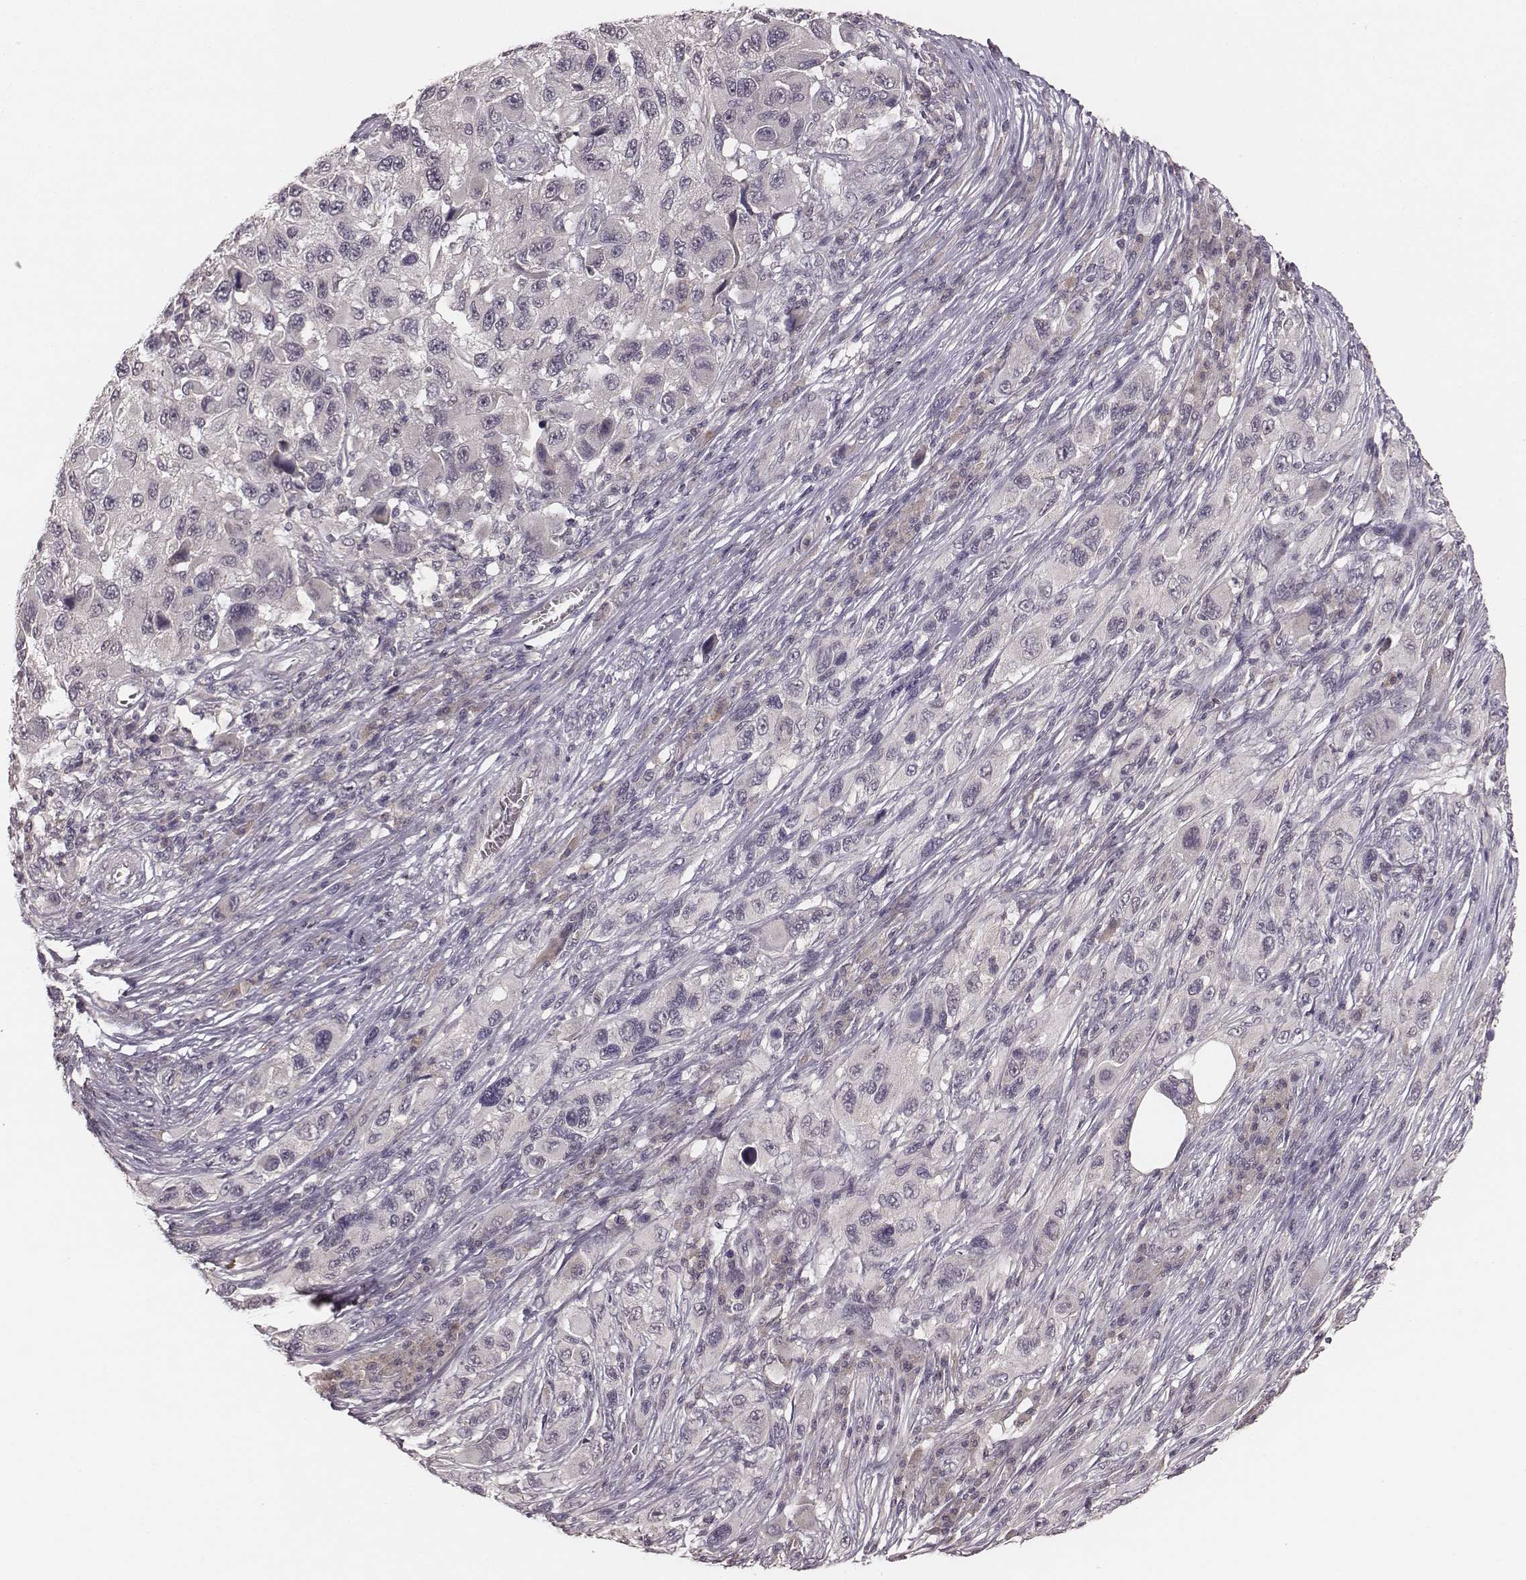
{"staining": {"intensity": "negative", "quantity": "none", "location": "none"}, "tissue": "melanoma", "cell_type": "Tumor cells", "image_type": "cancer", "snomed": [{"axis": "morphology", "description": "Malignant melanoma, NOS"}, {"axis": "topography", "description": "Skin"}], "caption": "The photomicrograph shows no staining of tumor cells in malignant melanoma.", "gene": "LY6K", "patient": {"sex": "male", "age": 53}}